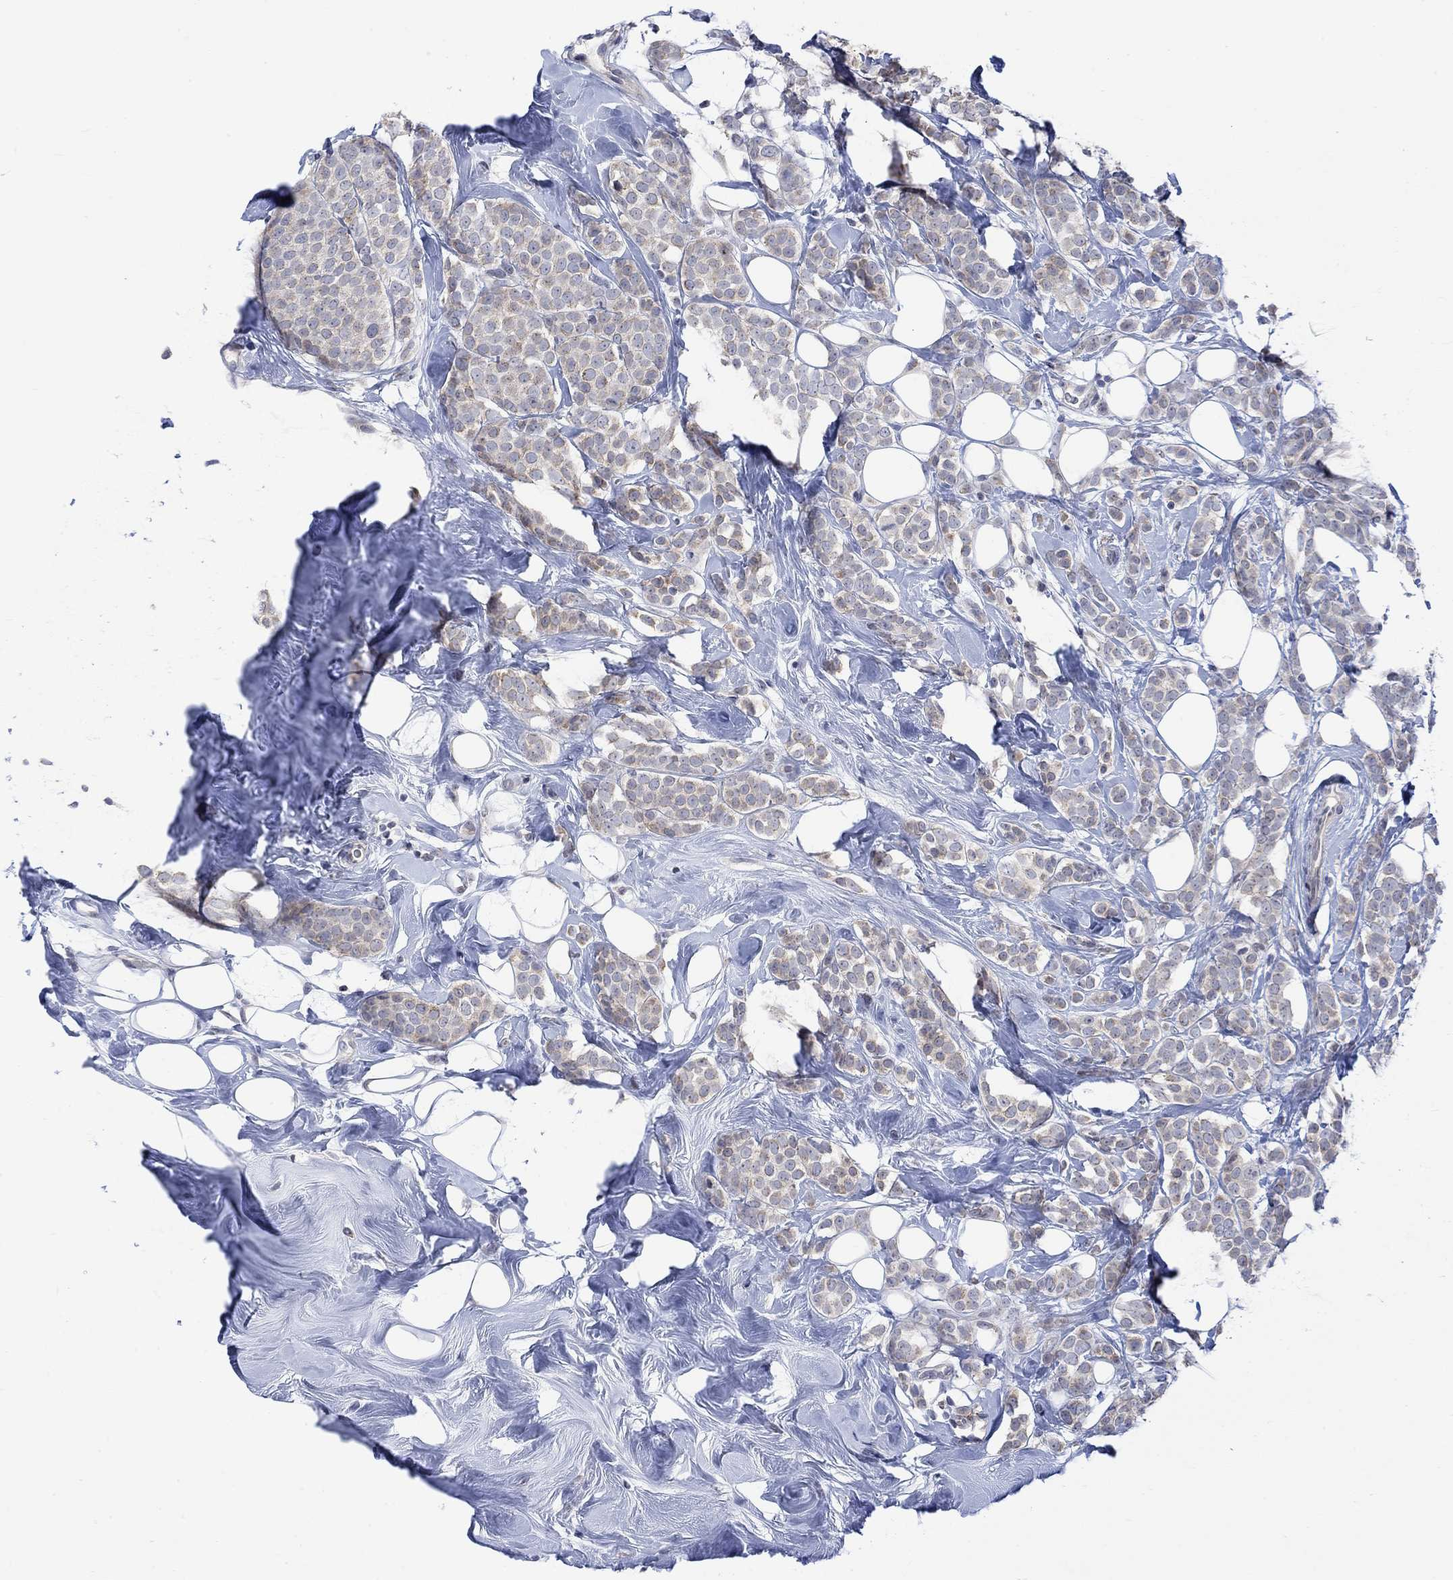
{"staining": {"intensity": "weak", "quantity": ">75%", "location": "cytoplasmic/membranous"}, "tissue": "breast cancer", "cell_type": "Tumor cells", "image_type": "cancer", "snomed": [{"axis": "morphology", "description": "Lobular carcinoma"}, {"axis": "topography", "description": "Breast"}], "caption": "Tumor cells show low levels of weak cytoplasmic/membranous expression in approximately >75% of cells in human breast lobular carcinoma.", "gene": "DCX", "patient": {"sex": "female", "age": 49}}